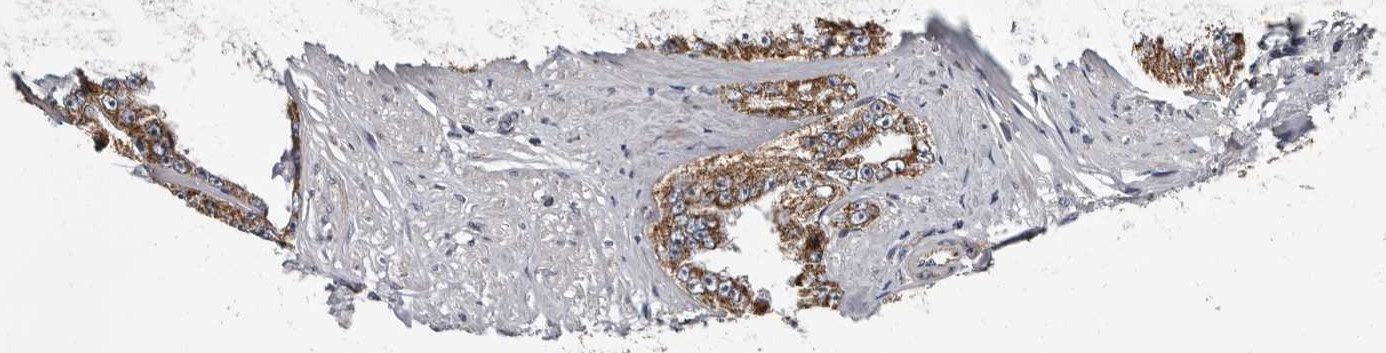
{"staining": {"intensity": "moderate", "quantity": ">75%", "location": "cytoplasmic/membranous"}, "tissue": "prostate cancer", "cell_type": "Tumor cells", "image_type": "cancer", "snomed": [{"axis": "morphology", "description": "Adenocarcinoma, High grade"}, {"axis": "topography", "description": "Prostate"}], "caption": "An immunohistochemistry micrograph of tumor tissue is shown. Protein staining in brown labels moderate cytoplasmic/membranous positivity in high-grade adenocarcinoma (prostate) within tumor cells.", "gene": "MRPL18", "patient": {"sex": "male", "age": 71}}